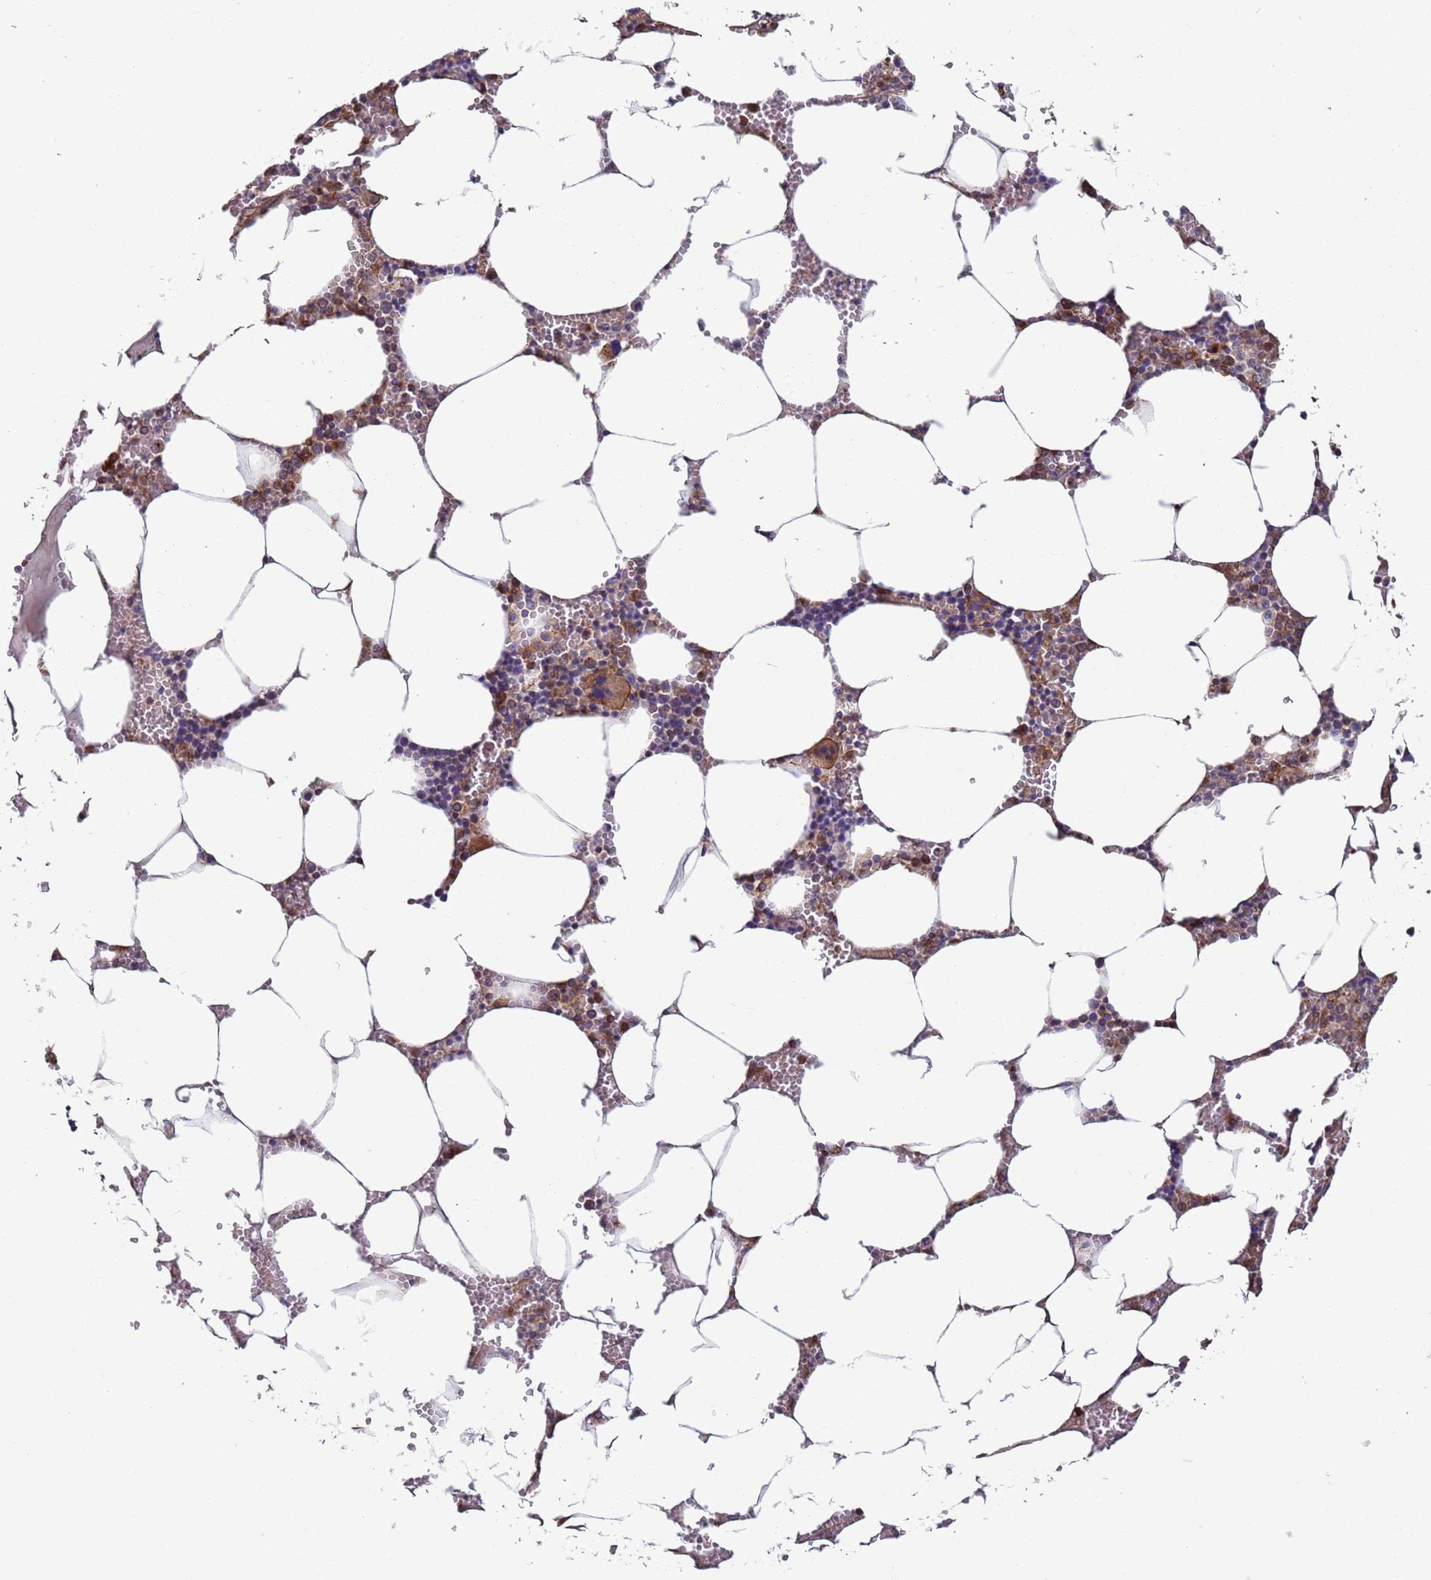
{"staining": {"intensity": "moderate", "quantity": "25%-75%", "location": "cytoplasmic/membranous"}, "tissue": "bone marrow", "cell_type": "Hematopoietic cells", "image_type": "normal", "snomed": [{"axis": "morphology", "description": "Normal tissue, NOS"}, {"axis": "topography", "description": "Bone marrow"}], "caption": "Hematopoietic cells show moderate cytoplasmic/membranous expression in about 25%-75% of cells in unremarkable bone marrow.", "gene": "ZBTB39", "patient": {"sex": "male", "age": 70}}